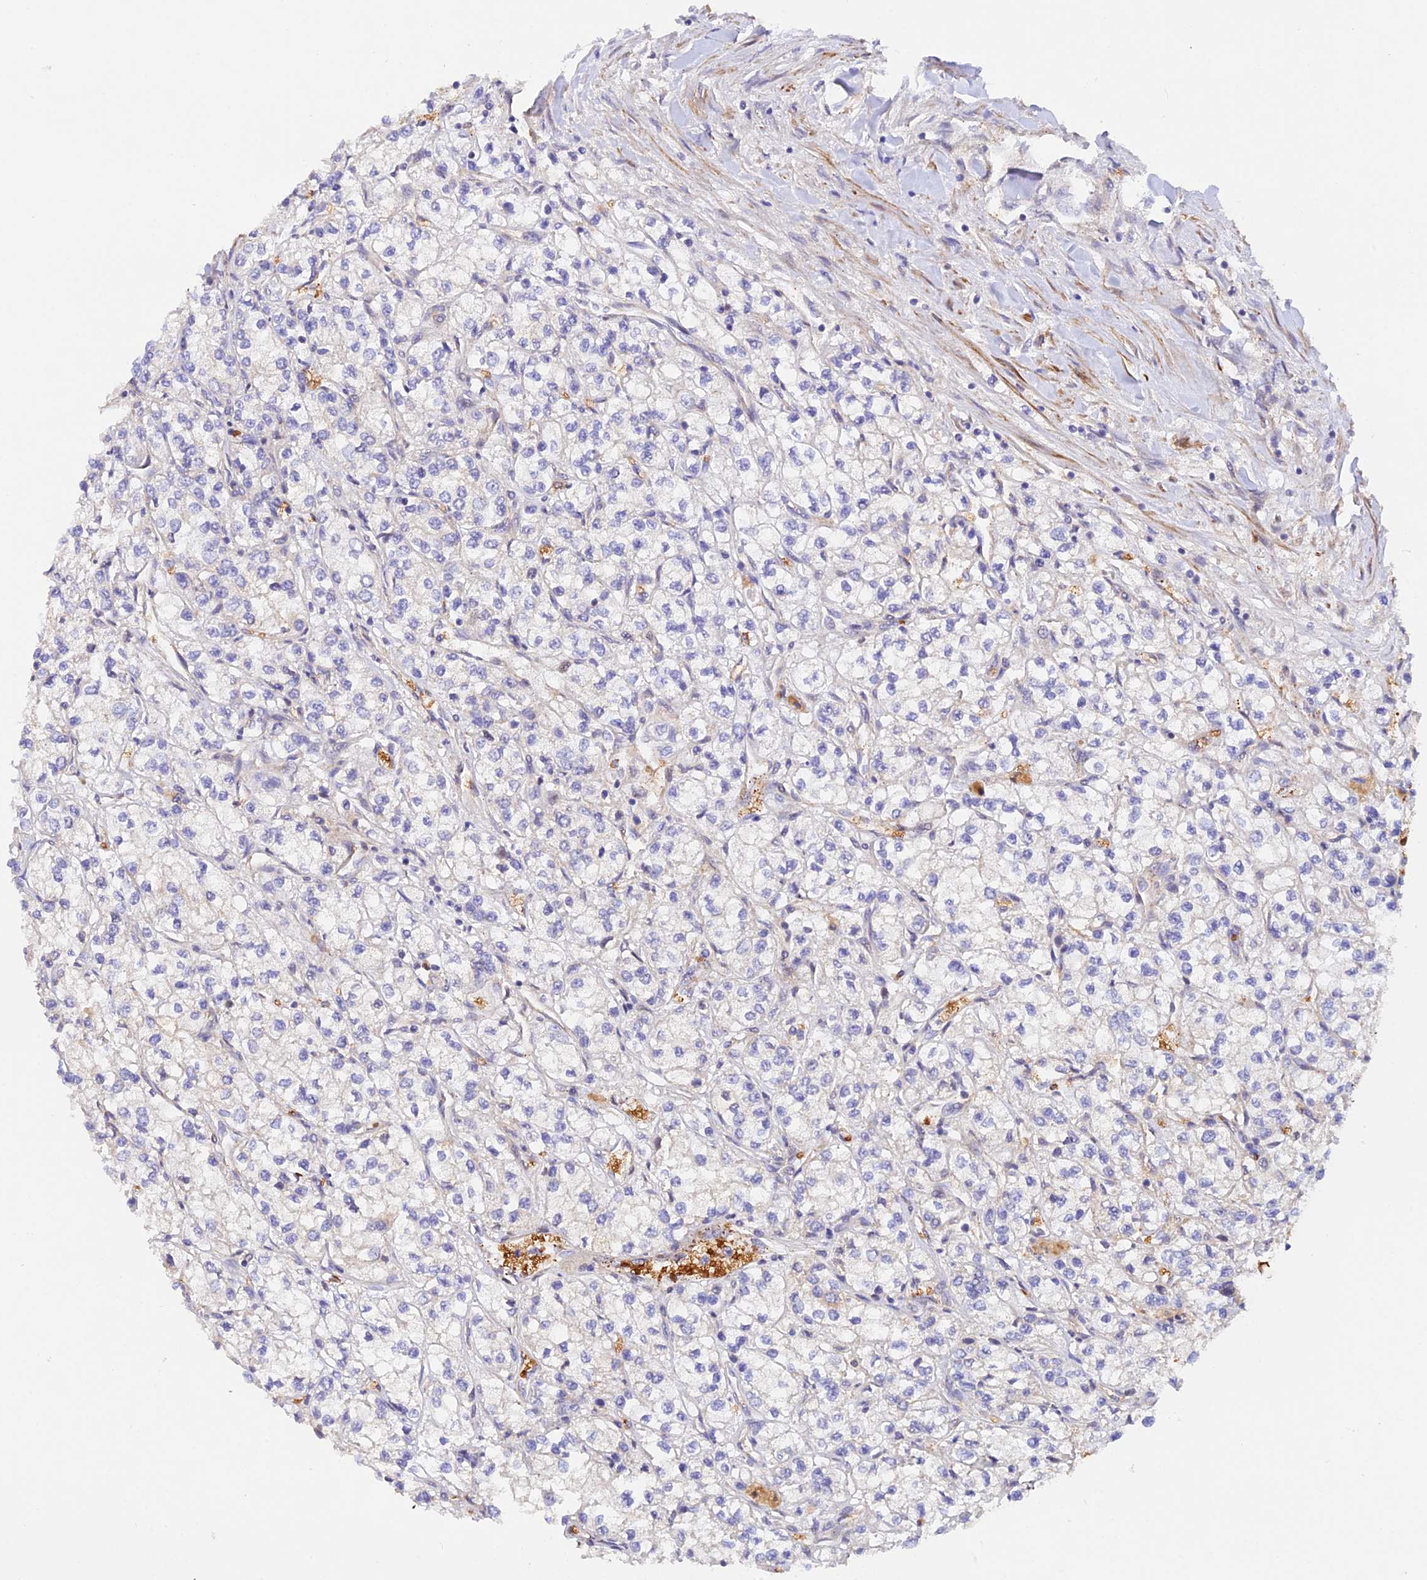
{"staining": {"intensity": "negative", "quantity": "none", "location": "none"}, "tissue": "renal cancer", "cell_type": "Tumor cells", "image_type": "cancer", "snomed": [{"axis": "morphology", "description": "Adenocarcinoma, NOS"}, {"axis": "topography", "description": "Kidney"}], "caption": "Renal cancer was stained to show a protein in brown. There is no significant expression in tumor cells.", "gene": "WDFY4", "patient": {"sex": "male", "age": 80}}